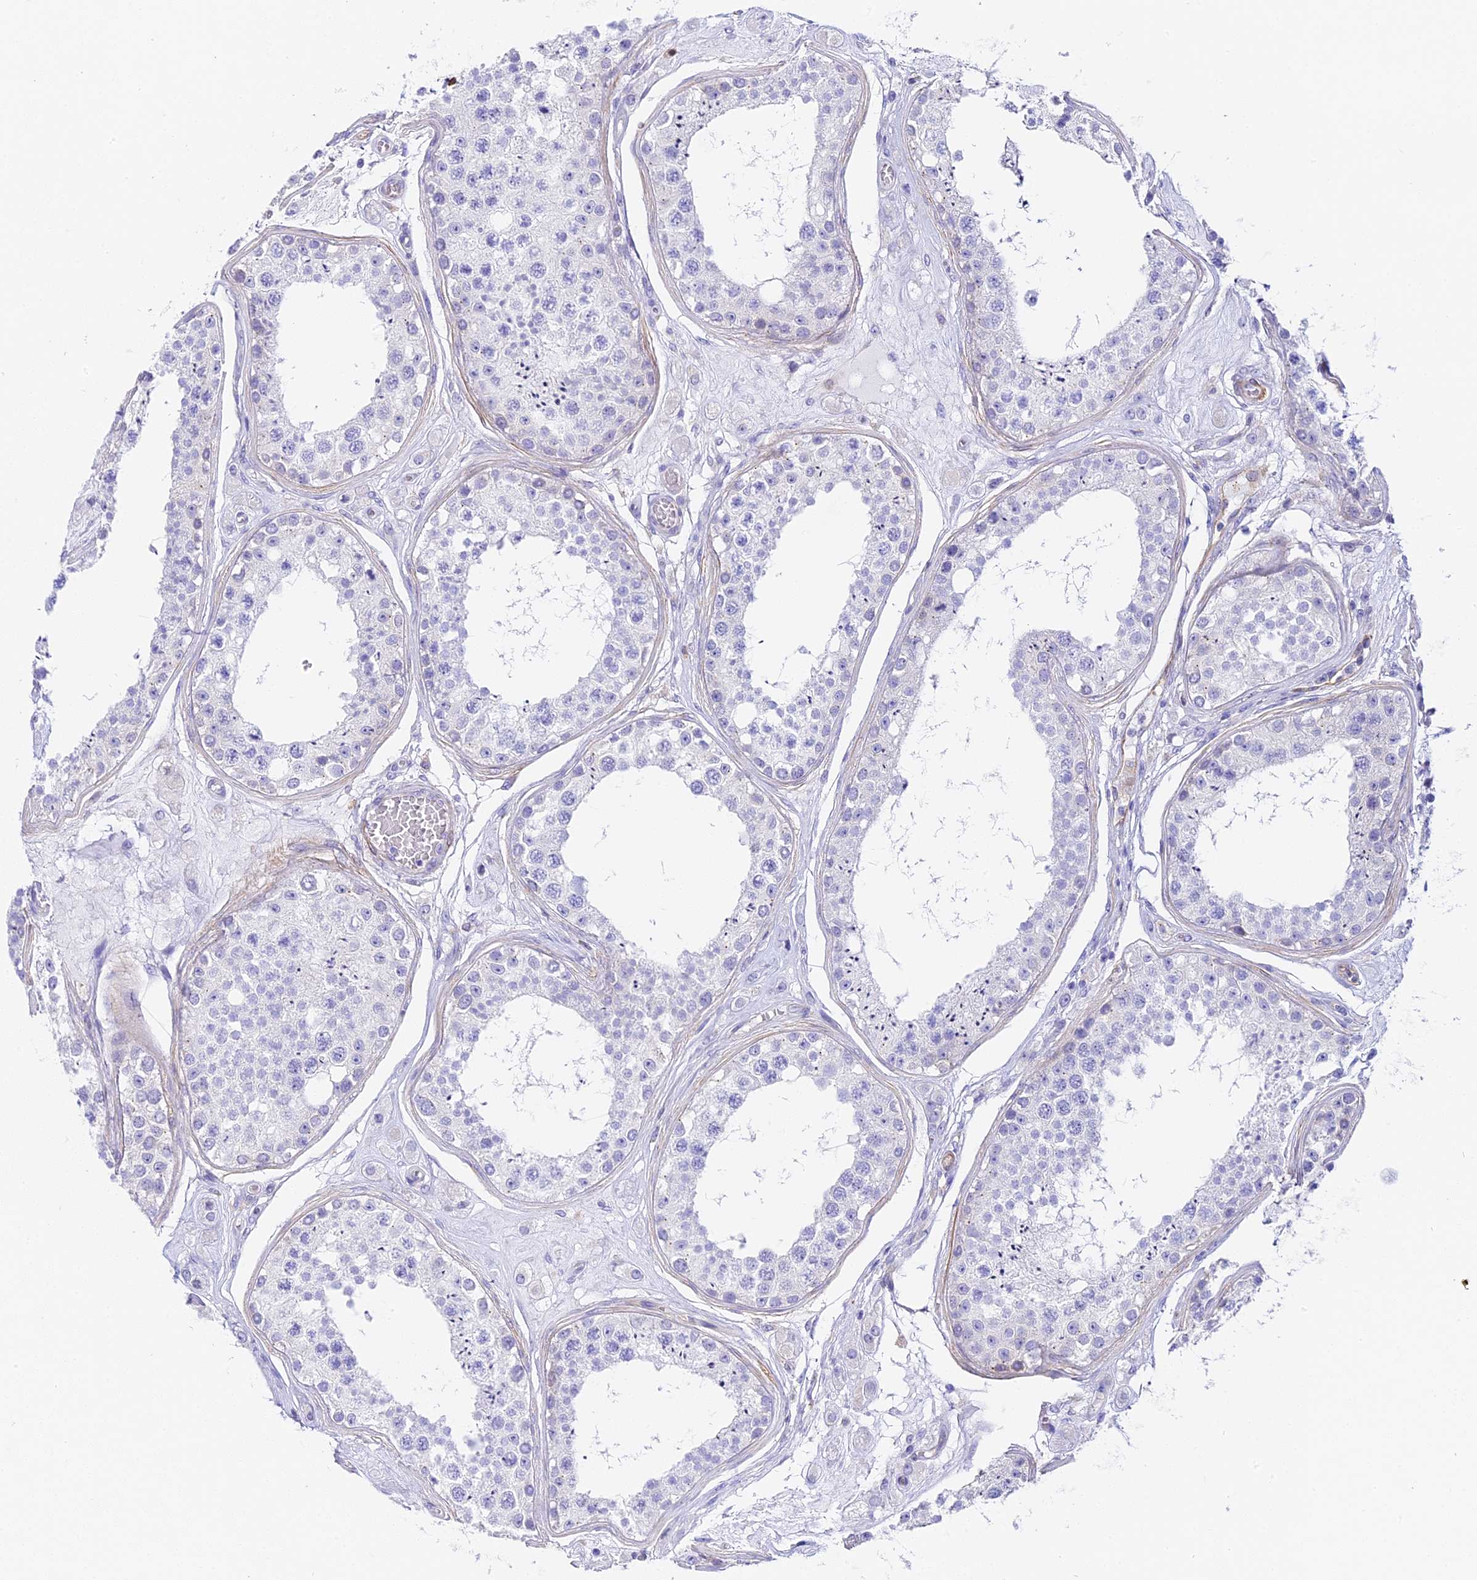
{"staining": {"intensity": "negative", "quantity": "none", "location": "none"}, "tissue": "testis", "cell_type": "Cells in seminiferous ducts", "image_type": "normal", "snomed": [{"axis": "morphology", "description": "Normal tissue, NOS"}, {"axis": "topography", "description": "Testis"}], "caption": "A high-resolution image shows immunohistochemistry staining of benign testis, which demonstrates no significant staining in cells in seminiferous ducts.", "gene": "HOMER3", "patient": {"sex": "male", "age": 25}}